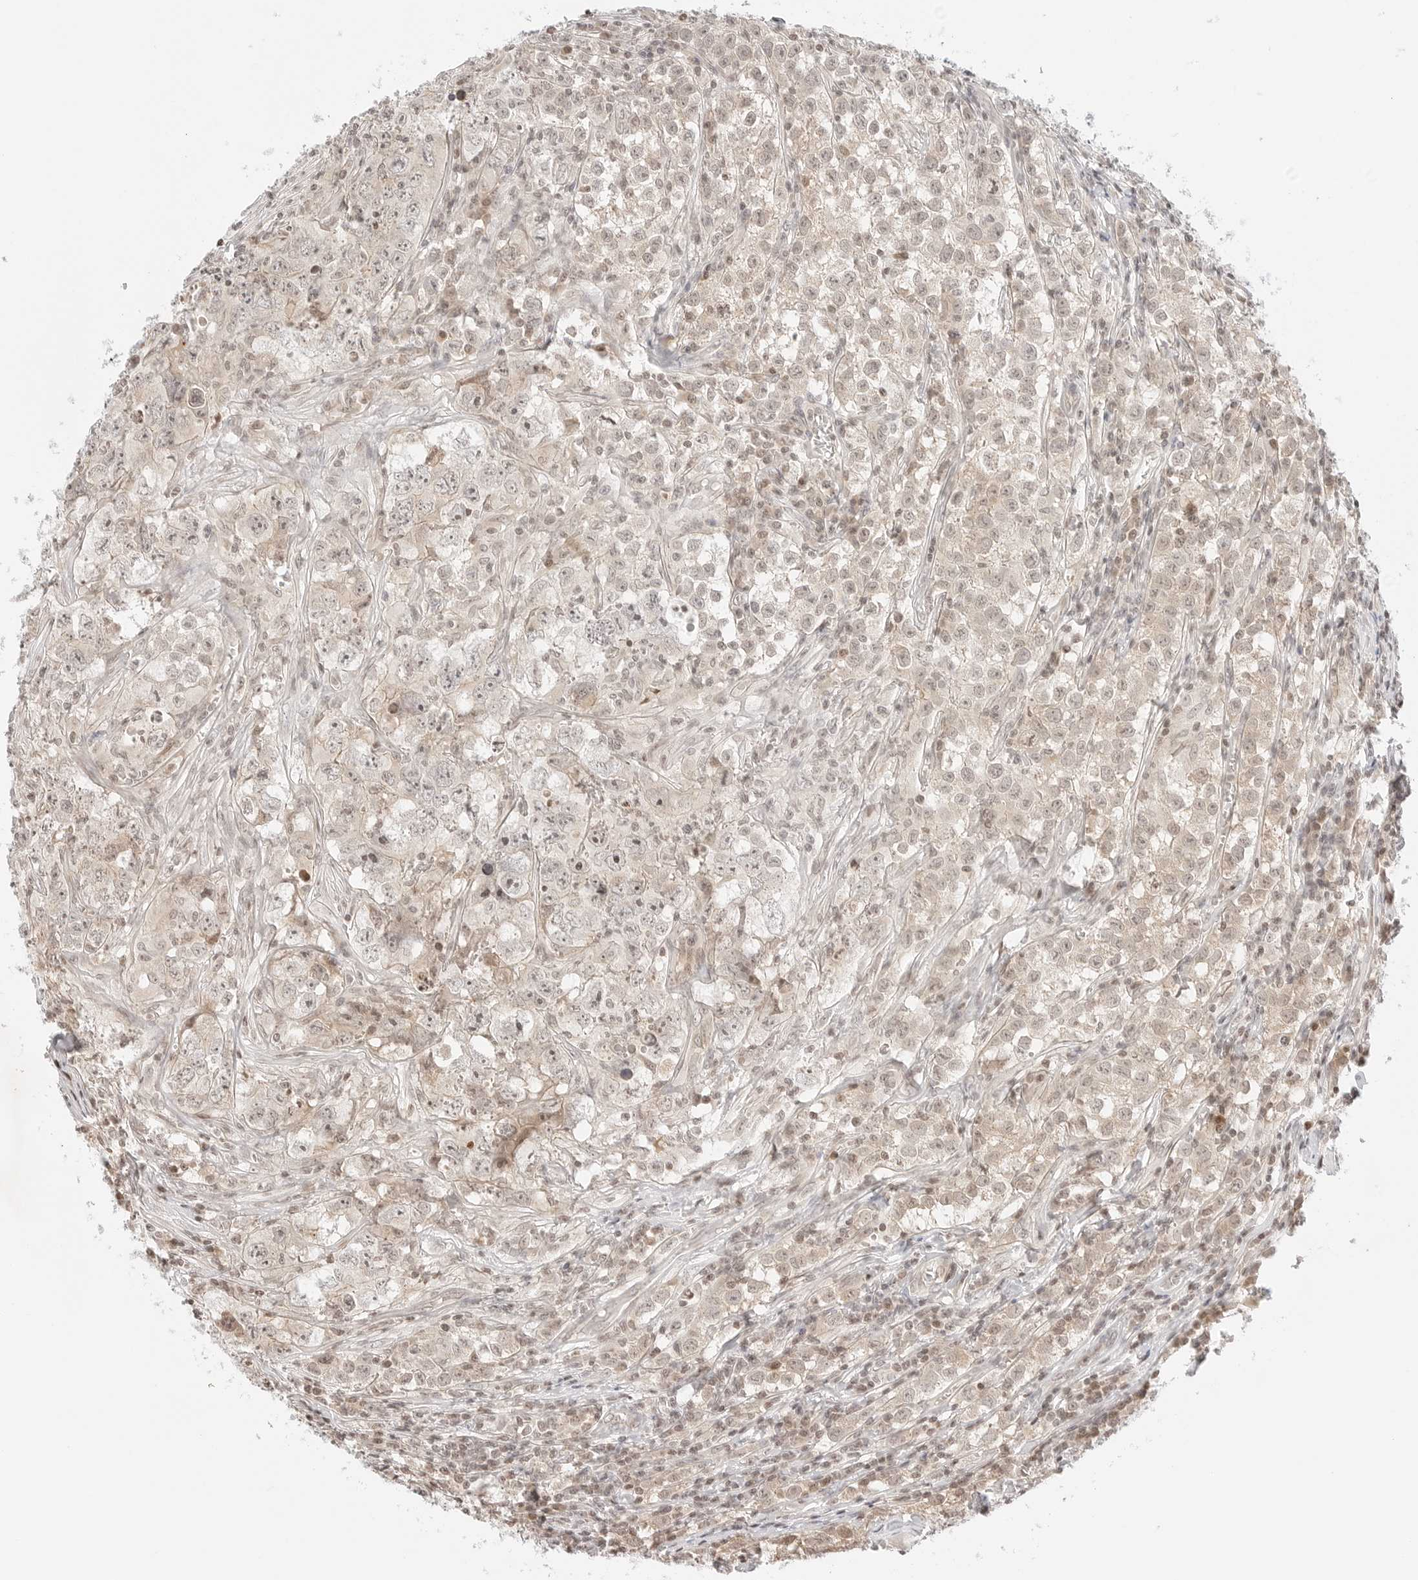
{"staining": {"intensity": "weak", "quantity": "25%-75%", "location": "cytoplasmic/membranous,nuclear"}, "tissue": "testis cancer", "cell_type": "Tumor cells", "image_type": "cancer", "snomed": [{"axis": "morphology", "description": "Seminoma, NOS"}, {"axis": "morphology", "description": "Carcinoma, Embryonal, NOS"}, {"axis": "topography", "description": "Testis"}], "caption": "There is low levels of weak cytoplasmic/membranous and nuclear positivity in tumor cells of testis seminoma, as demonstrated by immunohistochemical staining (brown color).", "gene": "RPS6KL1", "patient": {"sex": "male", "age": 43}}